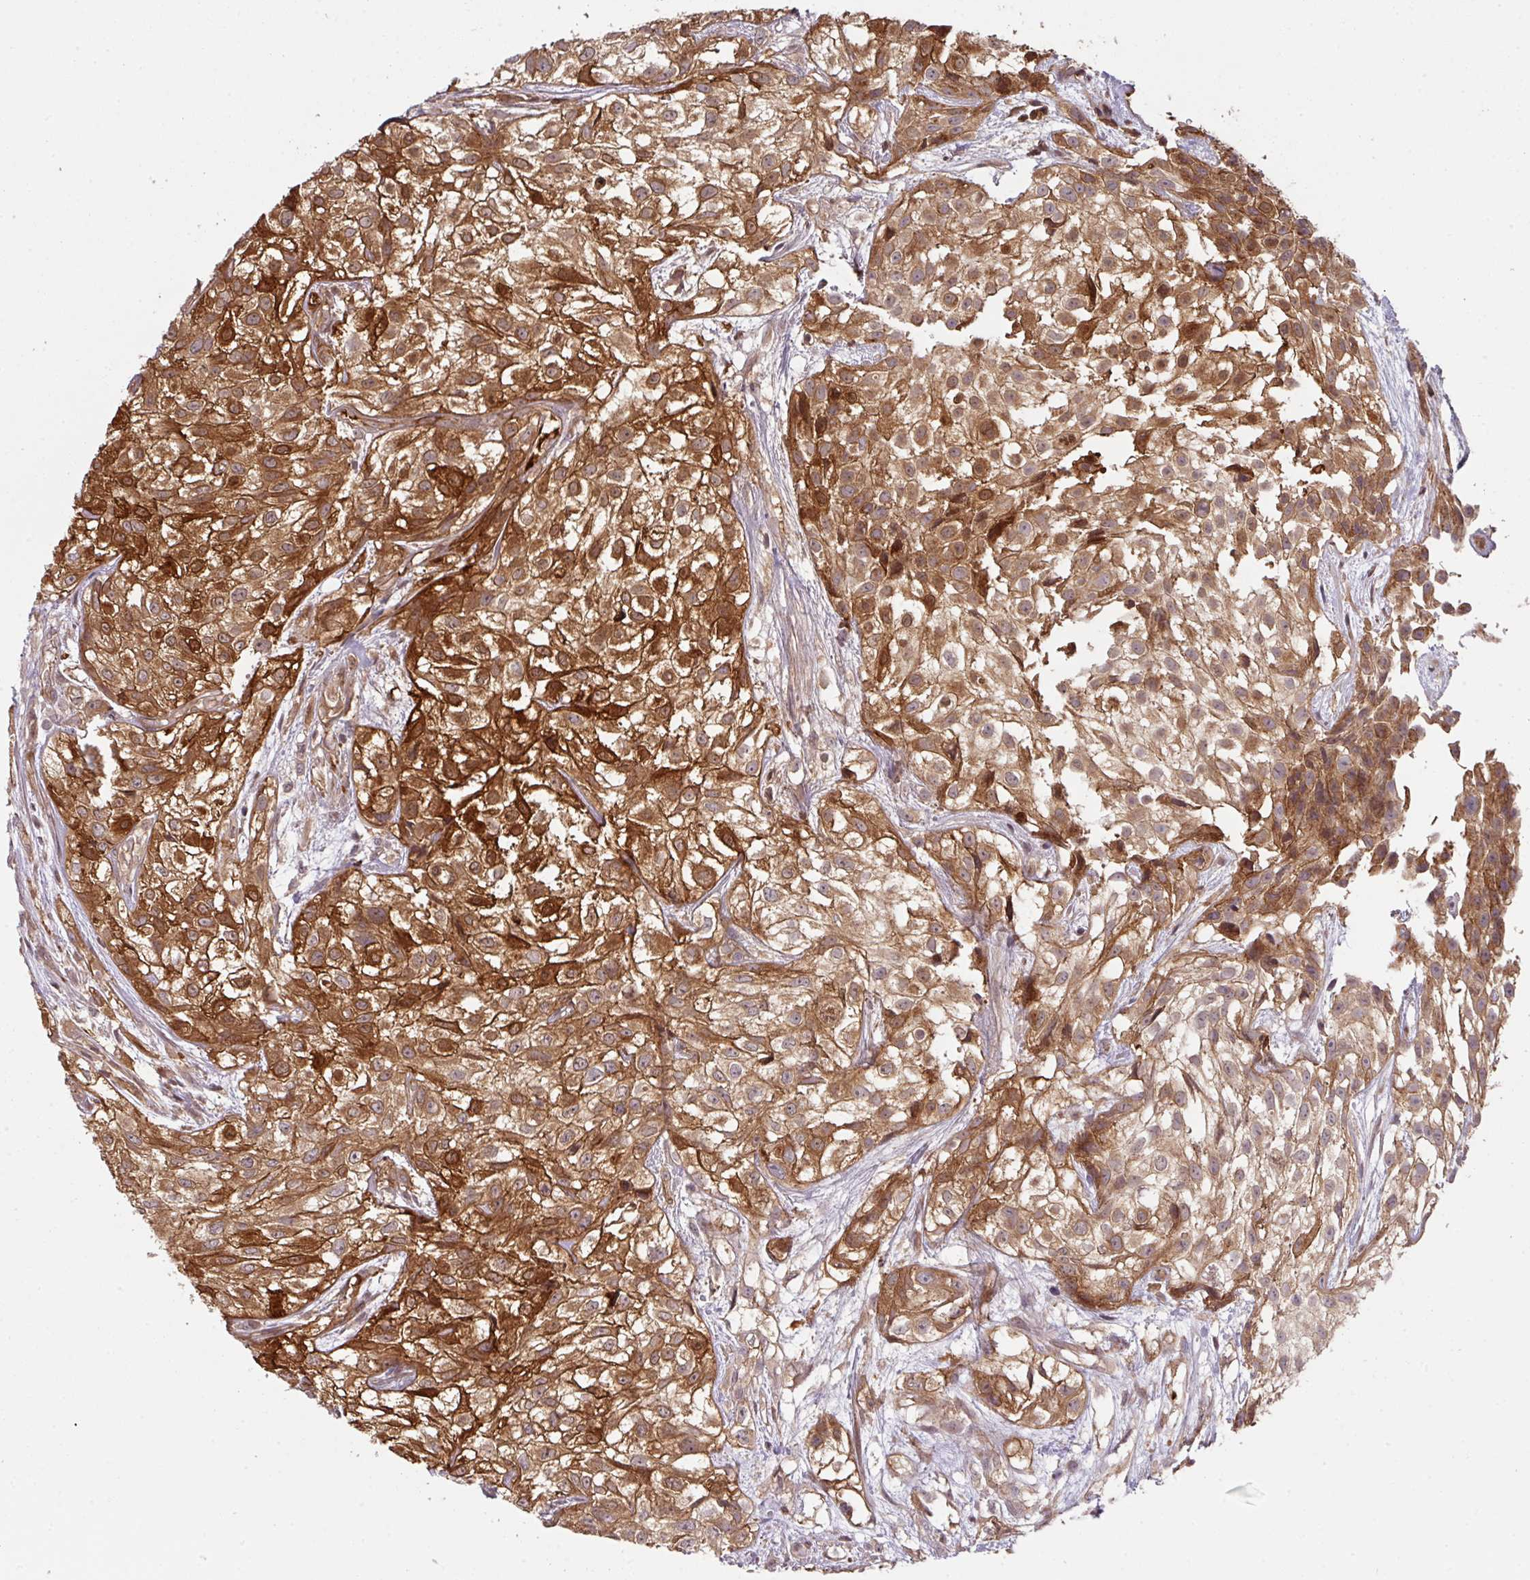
{"staining": {"intensity": "strong", "quantity": ">75%", "location": "cytoplasmic/membranous"}, "tissue": "urothelial cancer", "cell_type": "Tumor cells", "image_type": "cancer", "snomed": [{"axis": "morphology", "description": "Urothelial carcinoma, High grade"}, {"axis": "topography", "description": "Urinary bladder"}], "caption": "High-grade urothelial carcinoma stained for a protein (brown) demonstrates strong cytoplasmic/membranous positive expression in about >75% of tumor cells.", "gene": "CYFIP2", "patient": {"sex": "male", "age": 56}}